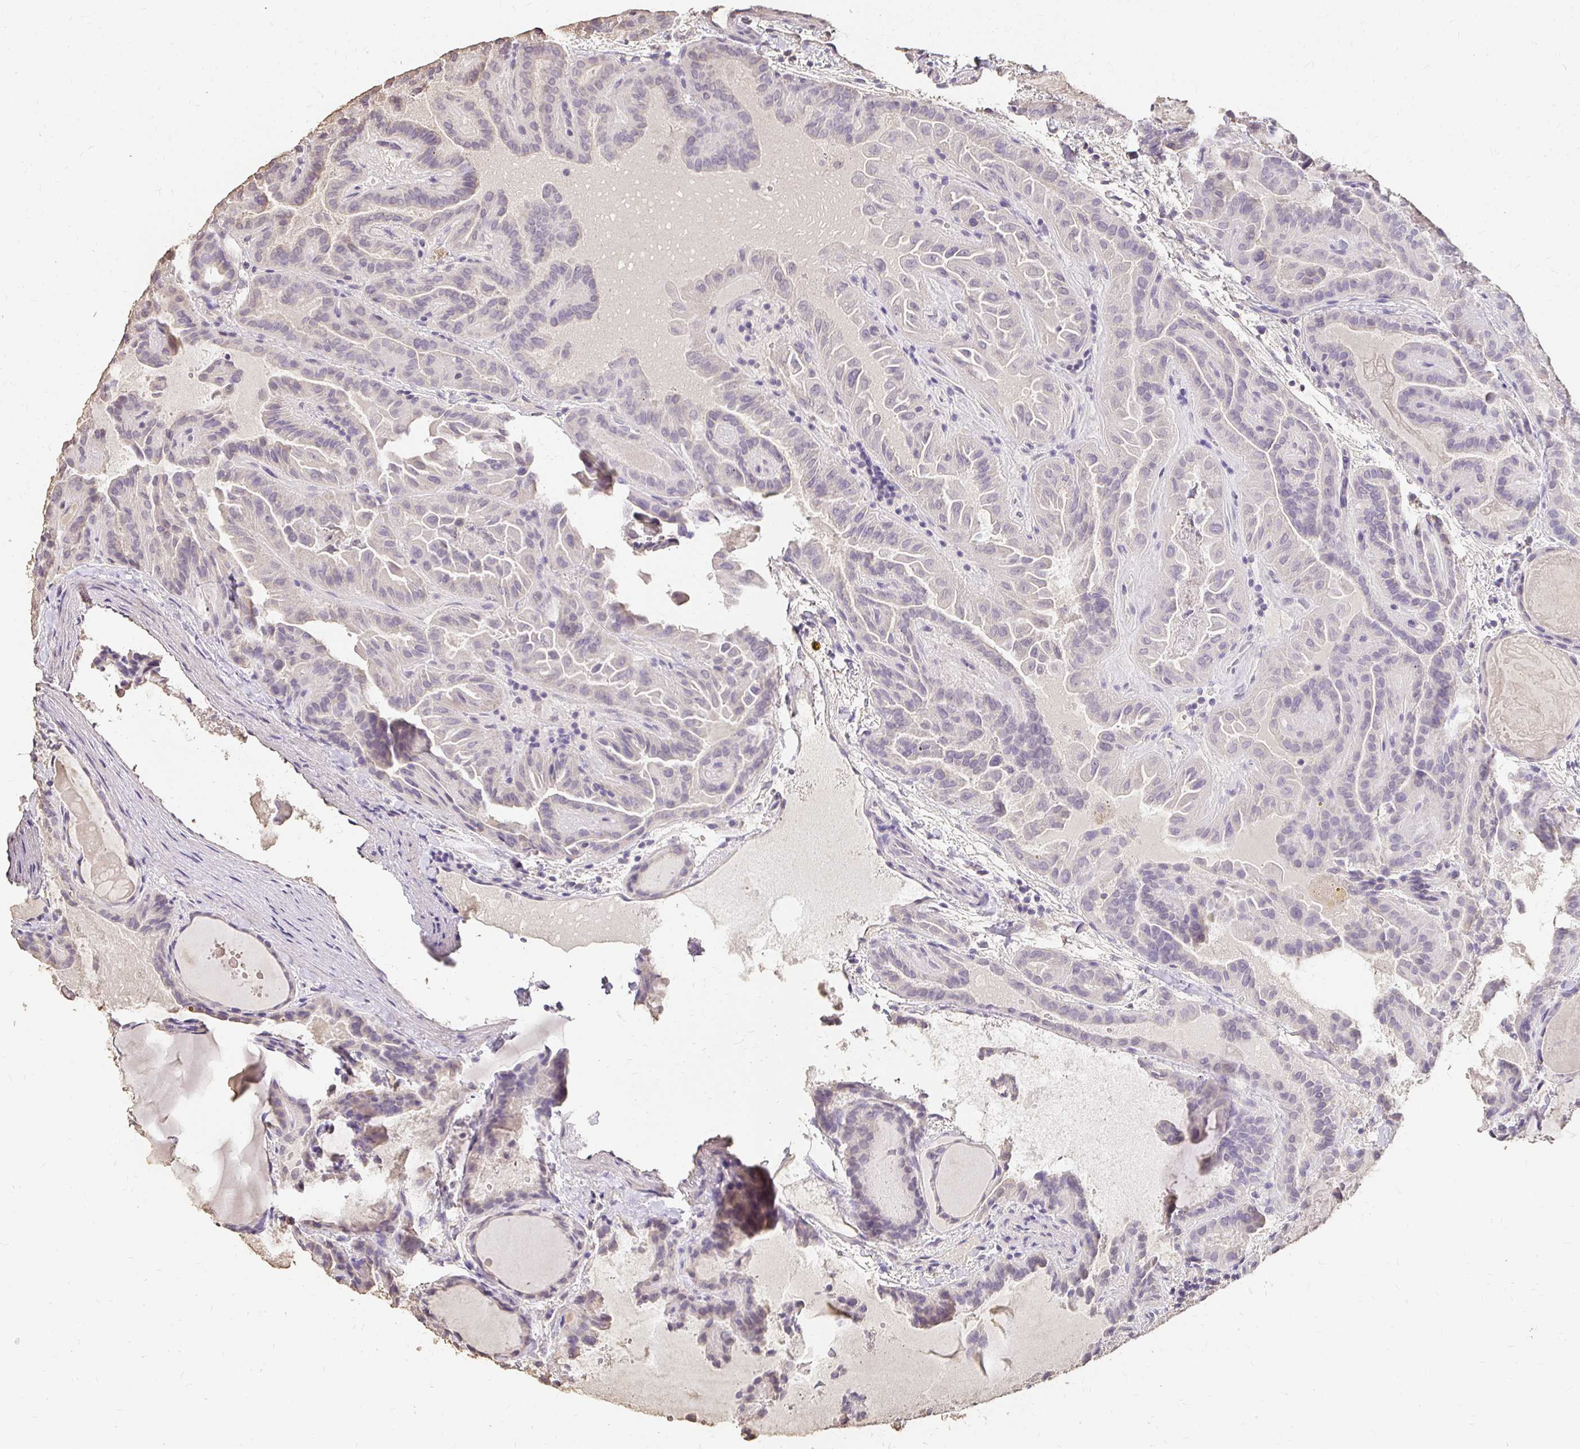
{"staining": {"intensity": "negative", "quantity": "none", "location": "none"}, "tissue": "thyroid cancer", "cell_type": "Tumor cells", "image_type": "cancer", "snomed": [{"axis": "morphology", "description": "Papillary adenocarcinoma, NOS"}, {"axis": "topography", "description": "Thyroid gland"}], "caption": "Tumor cells show no significant positivity in thyroid papillary adenocarcinoma.", "gene": "UGT1A6", "patient": {"sex": "female", "age": 46}}